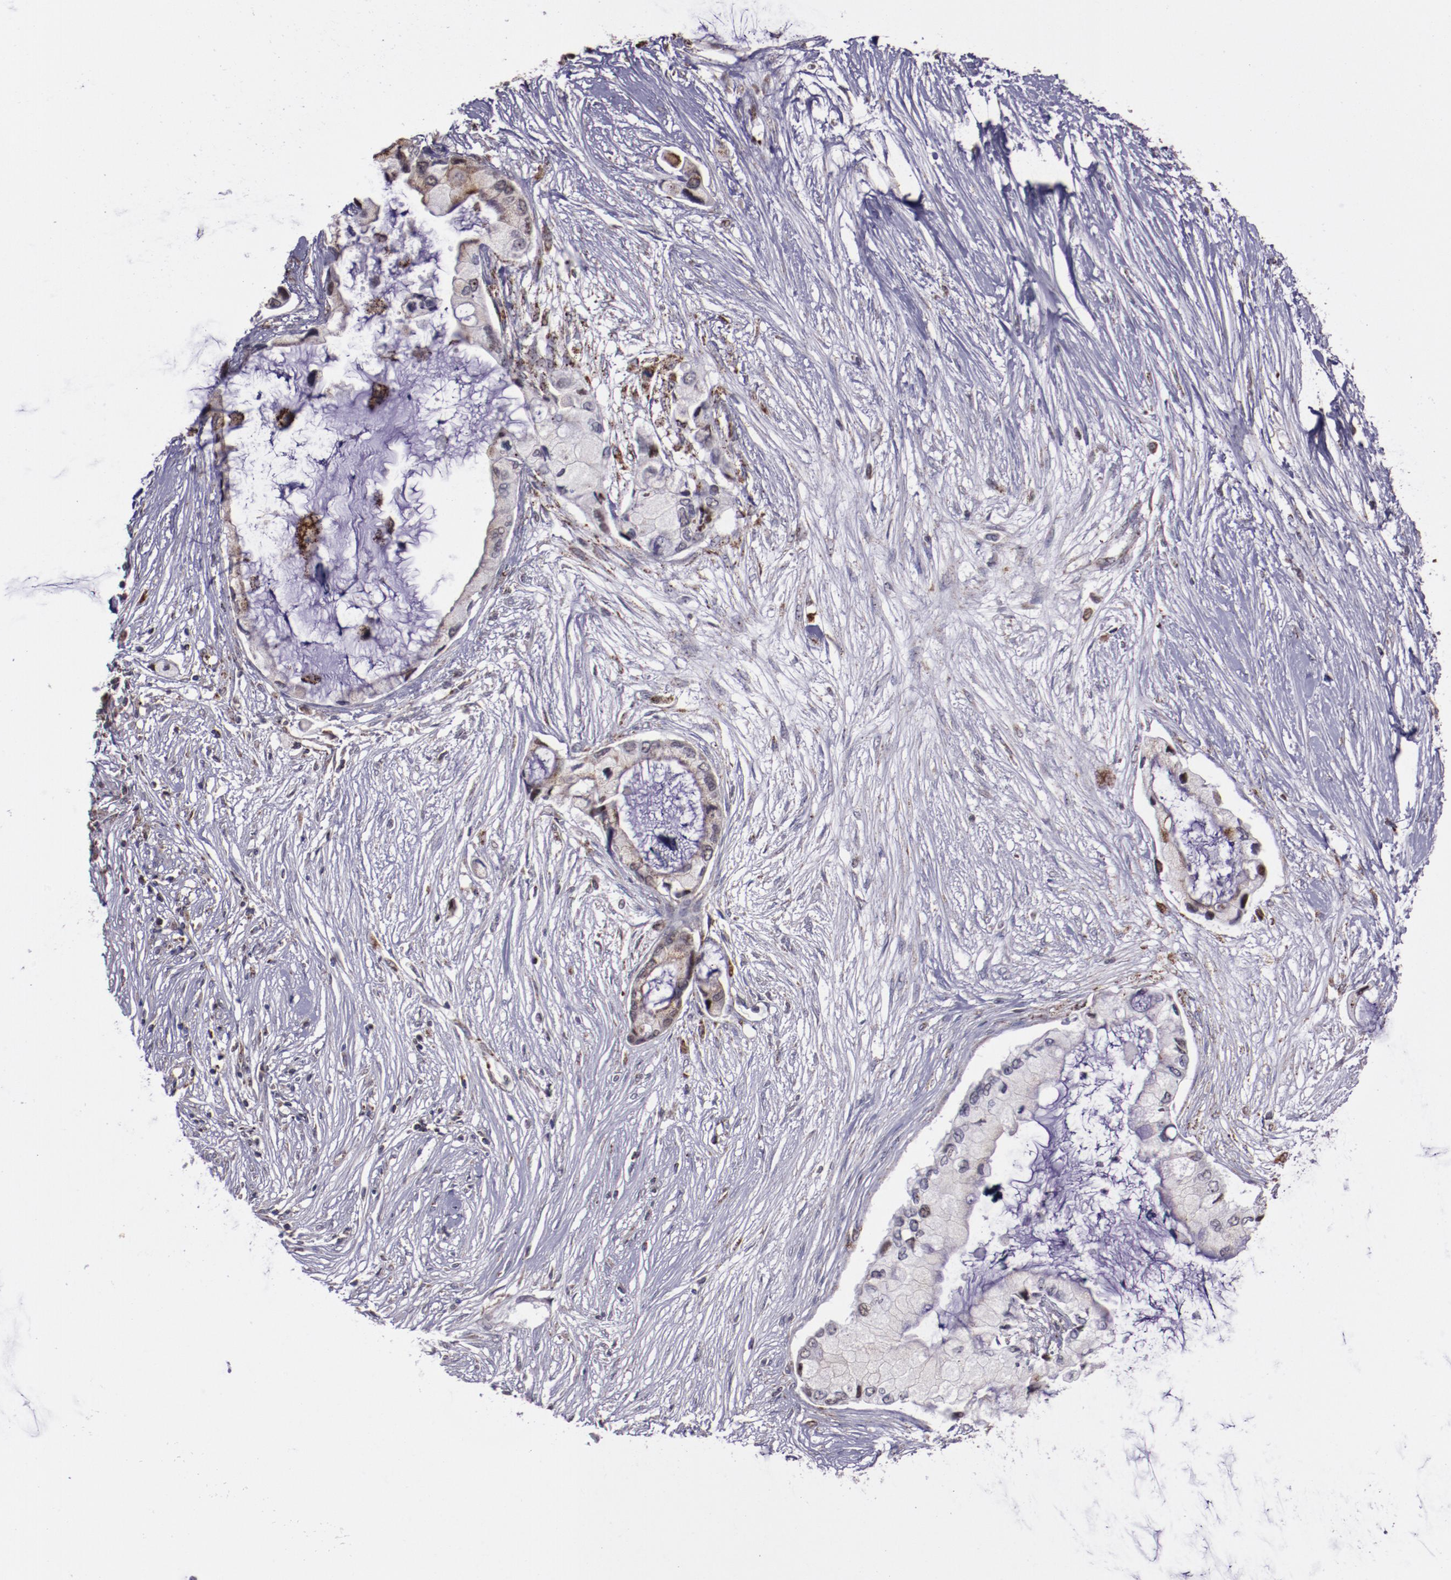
{"staining": {"intensity": "moderate", "quantity": "<25%", "location": "cytoplasmic/membranous,nuclear"}, "tissue": "pancreatic cancer", "cell_type": "Tumor cells", "image_type": "cancer", "snomed": [{"axis": "morphology", "description": "Adenocarcinoma, NOS"}, {"axis": "topography", "description": "Pancreas"}], "caption": "Protein staining of pancreatic cancer tissue displays moderate cytoplasmic/membranous and nuclear staining in about <25% of tumor cells. (DAB IHC with brightfield microscopy, high magnification).", "gene": "LONP1", "patient": {"sex": "female", "age": 59}}